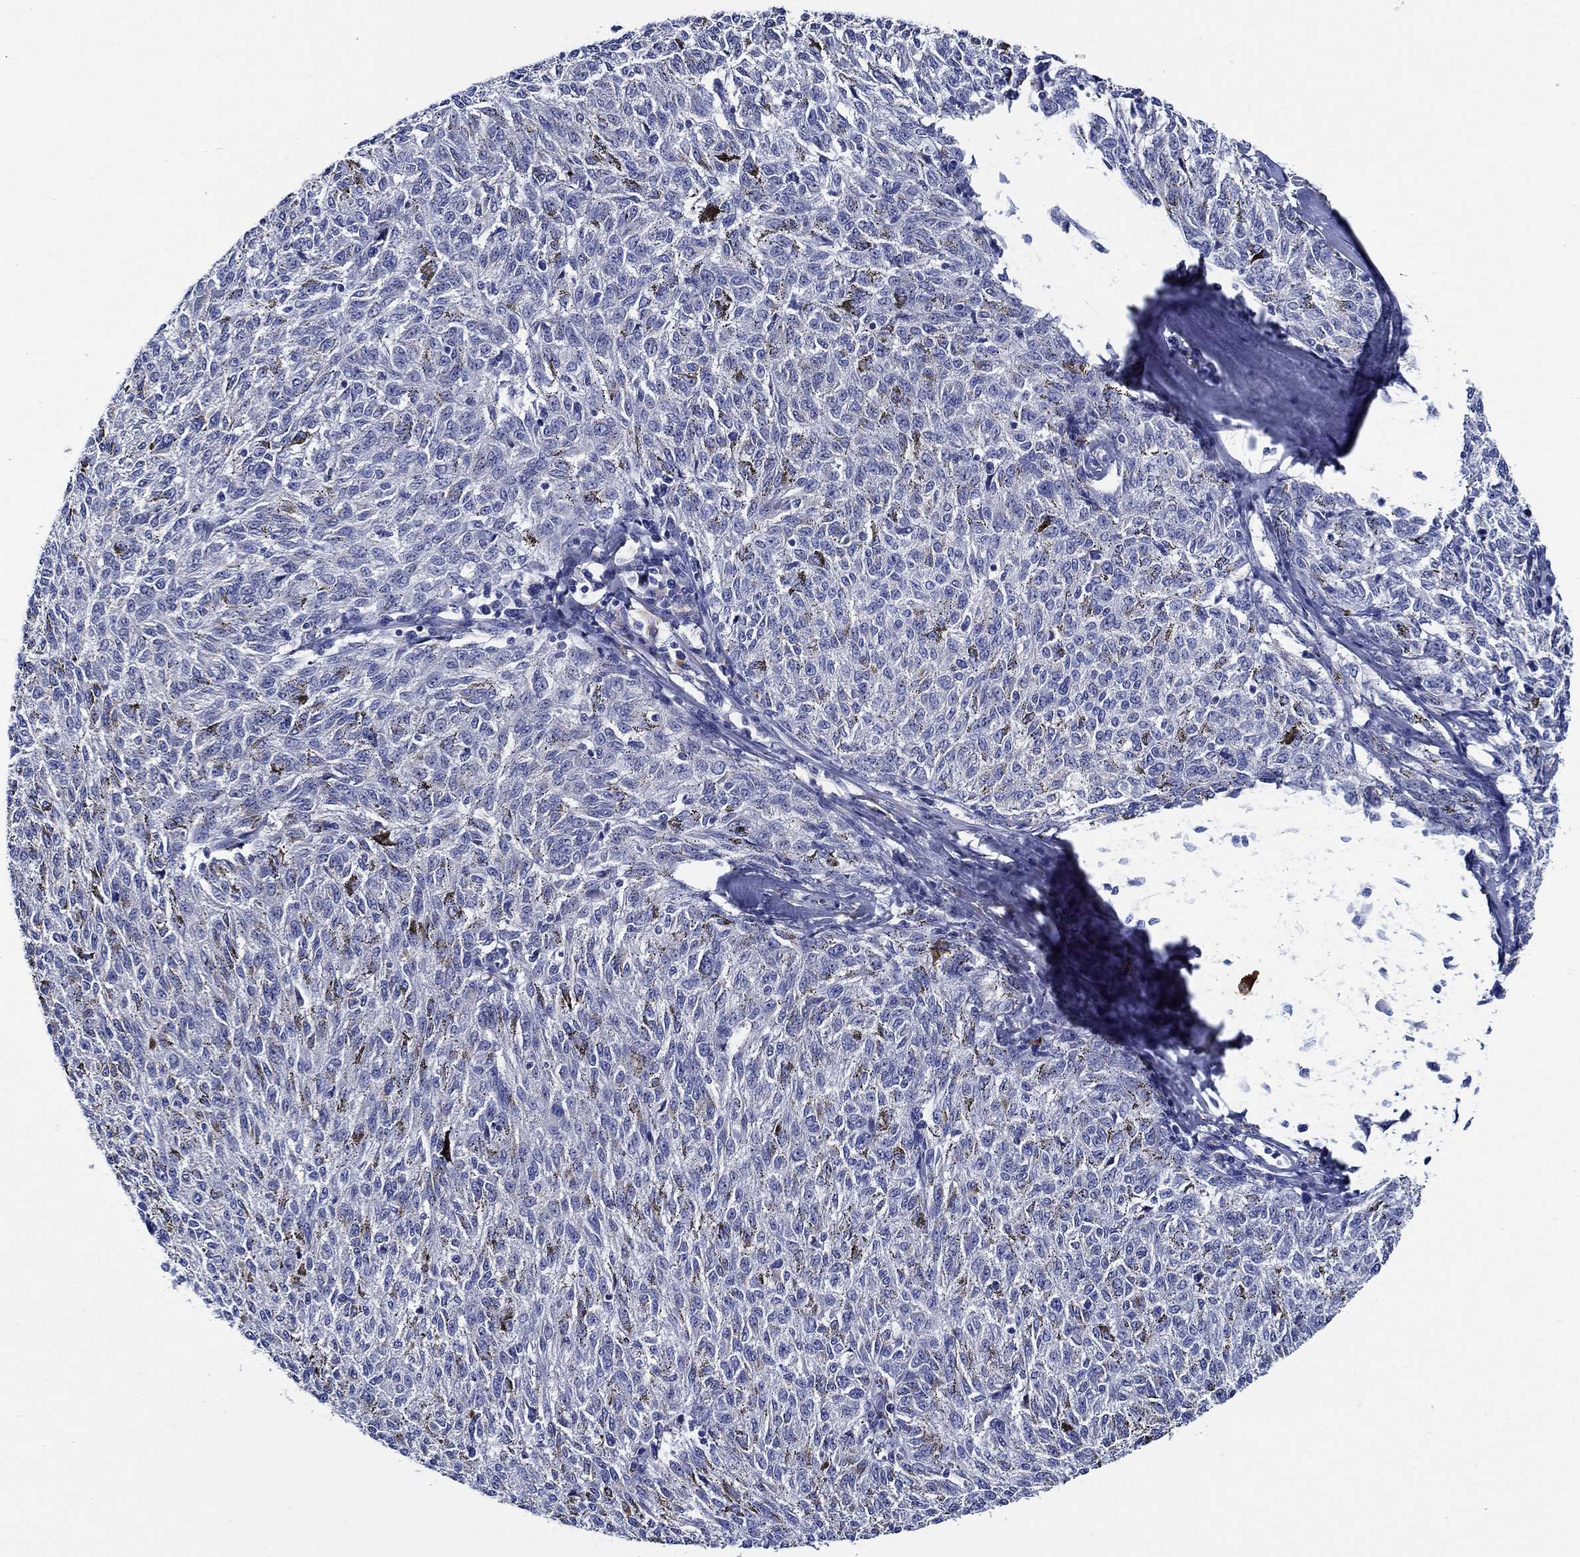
{"staining": {"intensity": "negative", "quantity": "none", "location": "none"}, "tissue": "melanoma", "cell_type": "Tumor cells", "image_type": "cancer", "snomed": [{"axis": "morphology", "description": "Malignant melanoma, NOS"}, {"axis": "topography", "description": "Skin"}], "caption": "Immunohistochemistry (IHC) micrograph of neoplastic tissue: human melanoma stained with DAB (3,3'-diaminobenzidine) exhibits no significant protein expression in tumor cells.", "gene": "ALOX12", "patient": {"sex": "female", "age": 72}}